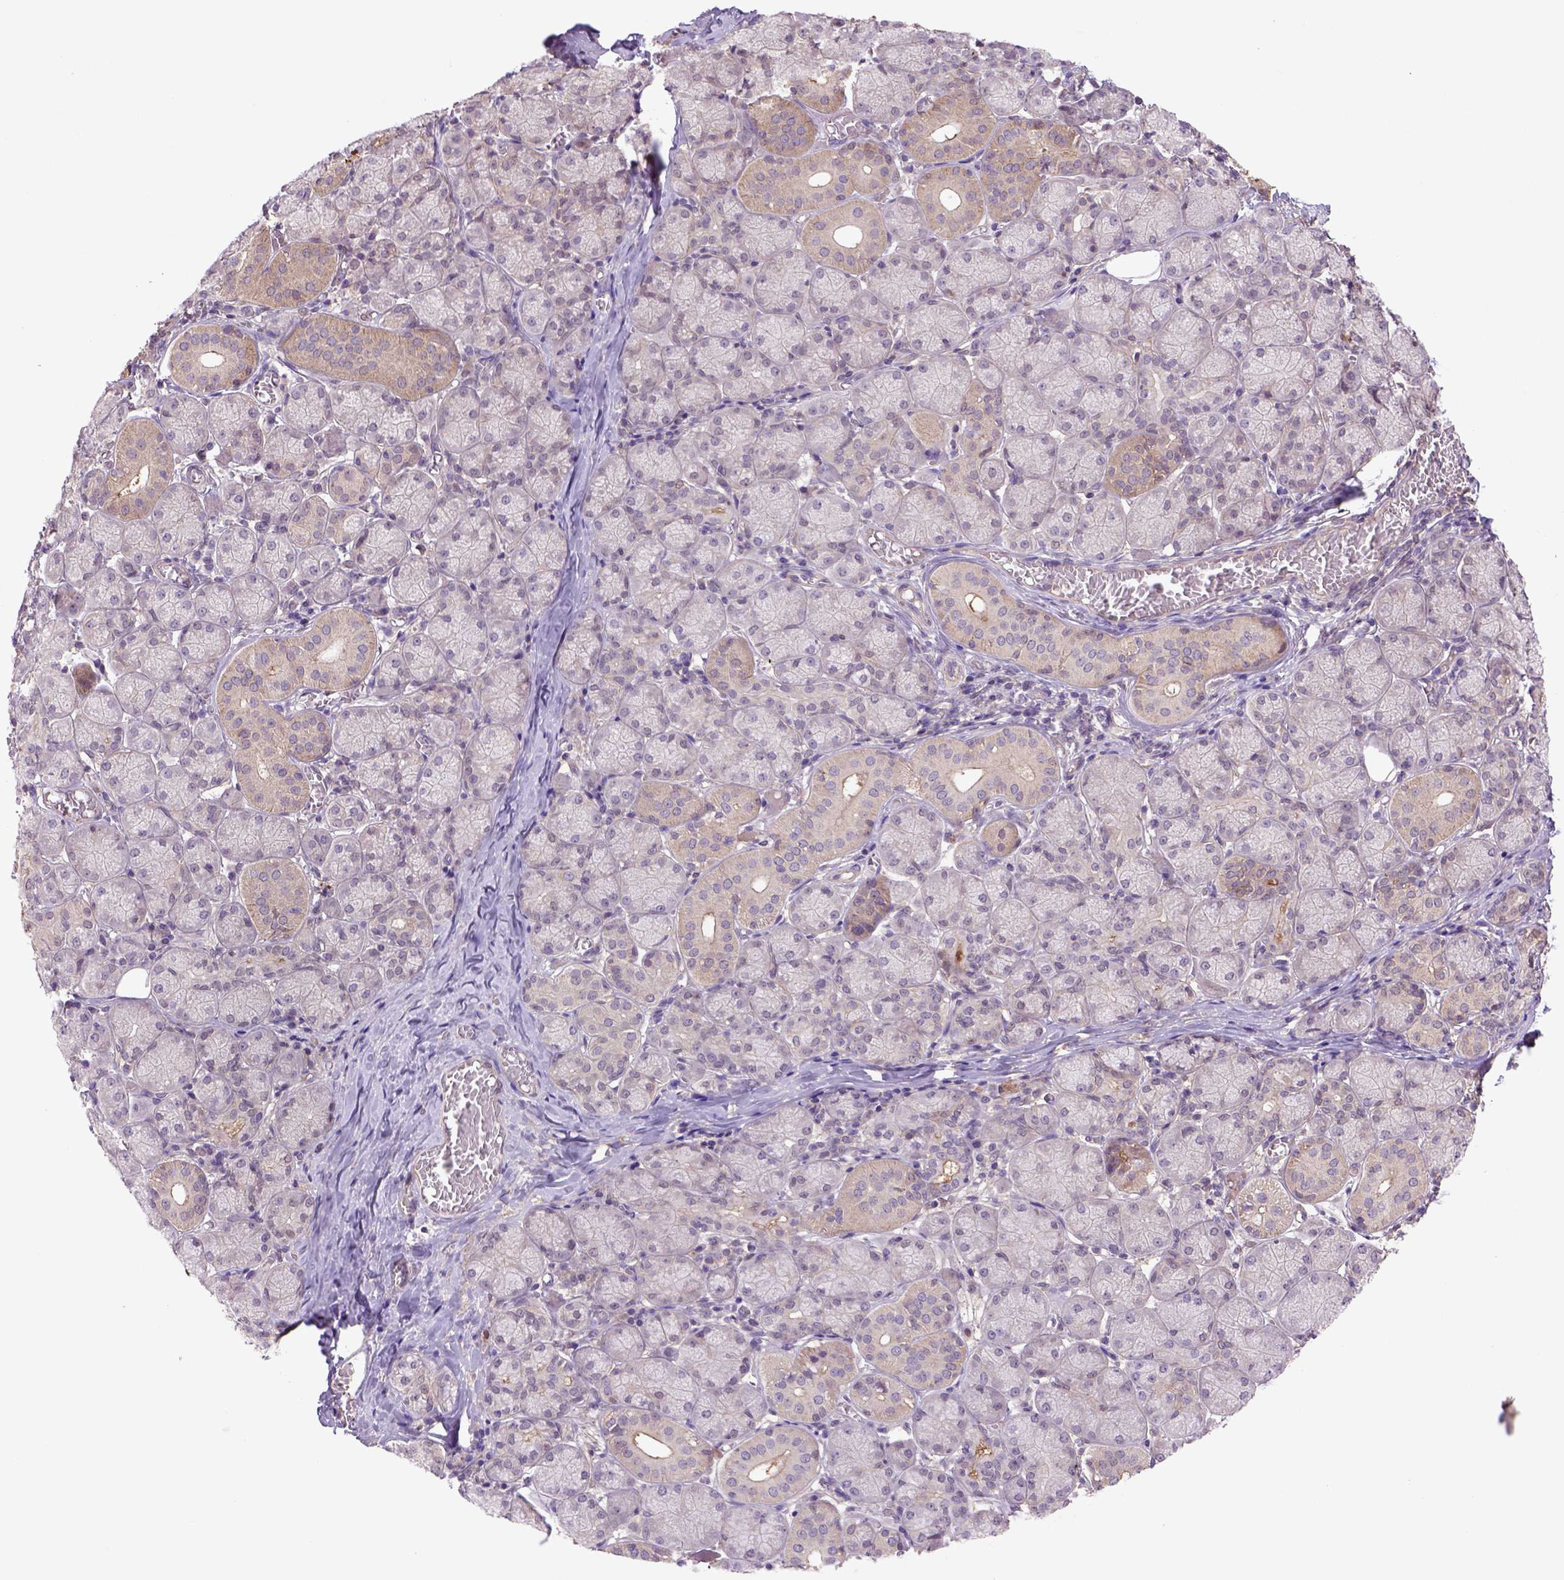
{"staining": {"intensity": "moderate", "quantity": "<25%", "location": "cytoplasmic/membranous"}, "tissue": "salivary gland", "cell_type": "Glandular cells", "image_type": "normal", "snomed": [{"axis": "morphology", "description": "Normal tissue, NOS"}, {"axis": "topography", "description": "Salivary gland"}, {"axis": "topography", "description": "Peripheral nerve tissue"}], "caption": "The photomicrograph shows staining of unremarkable salivary gland, revealing moderate cytoplasmic/membranous protein positivity (brown color) within glandular cells.", "gene": "HSPBP1", "patient": {"sex": "female", "age": 24}}